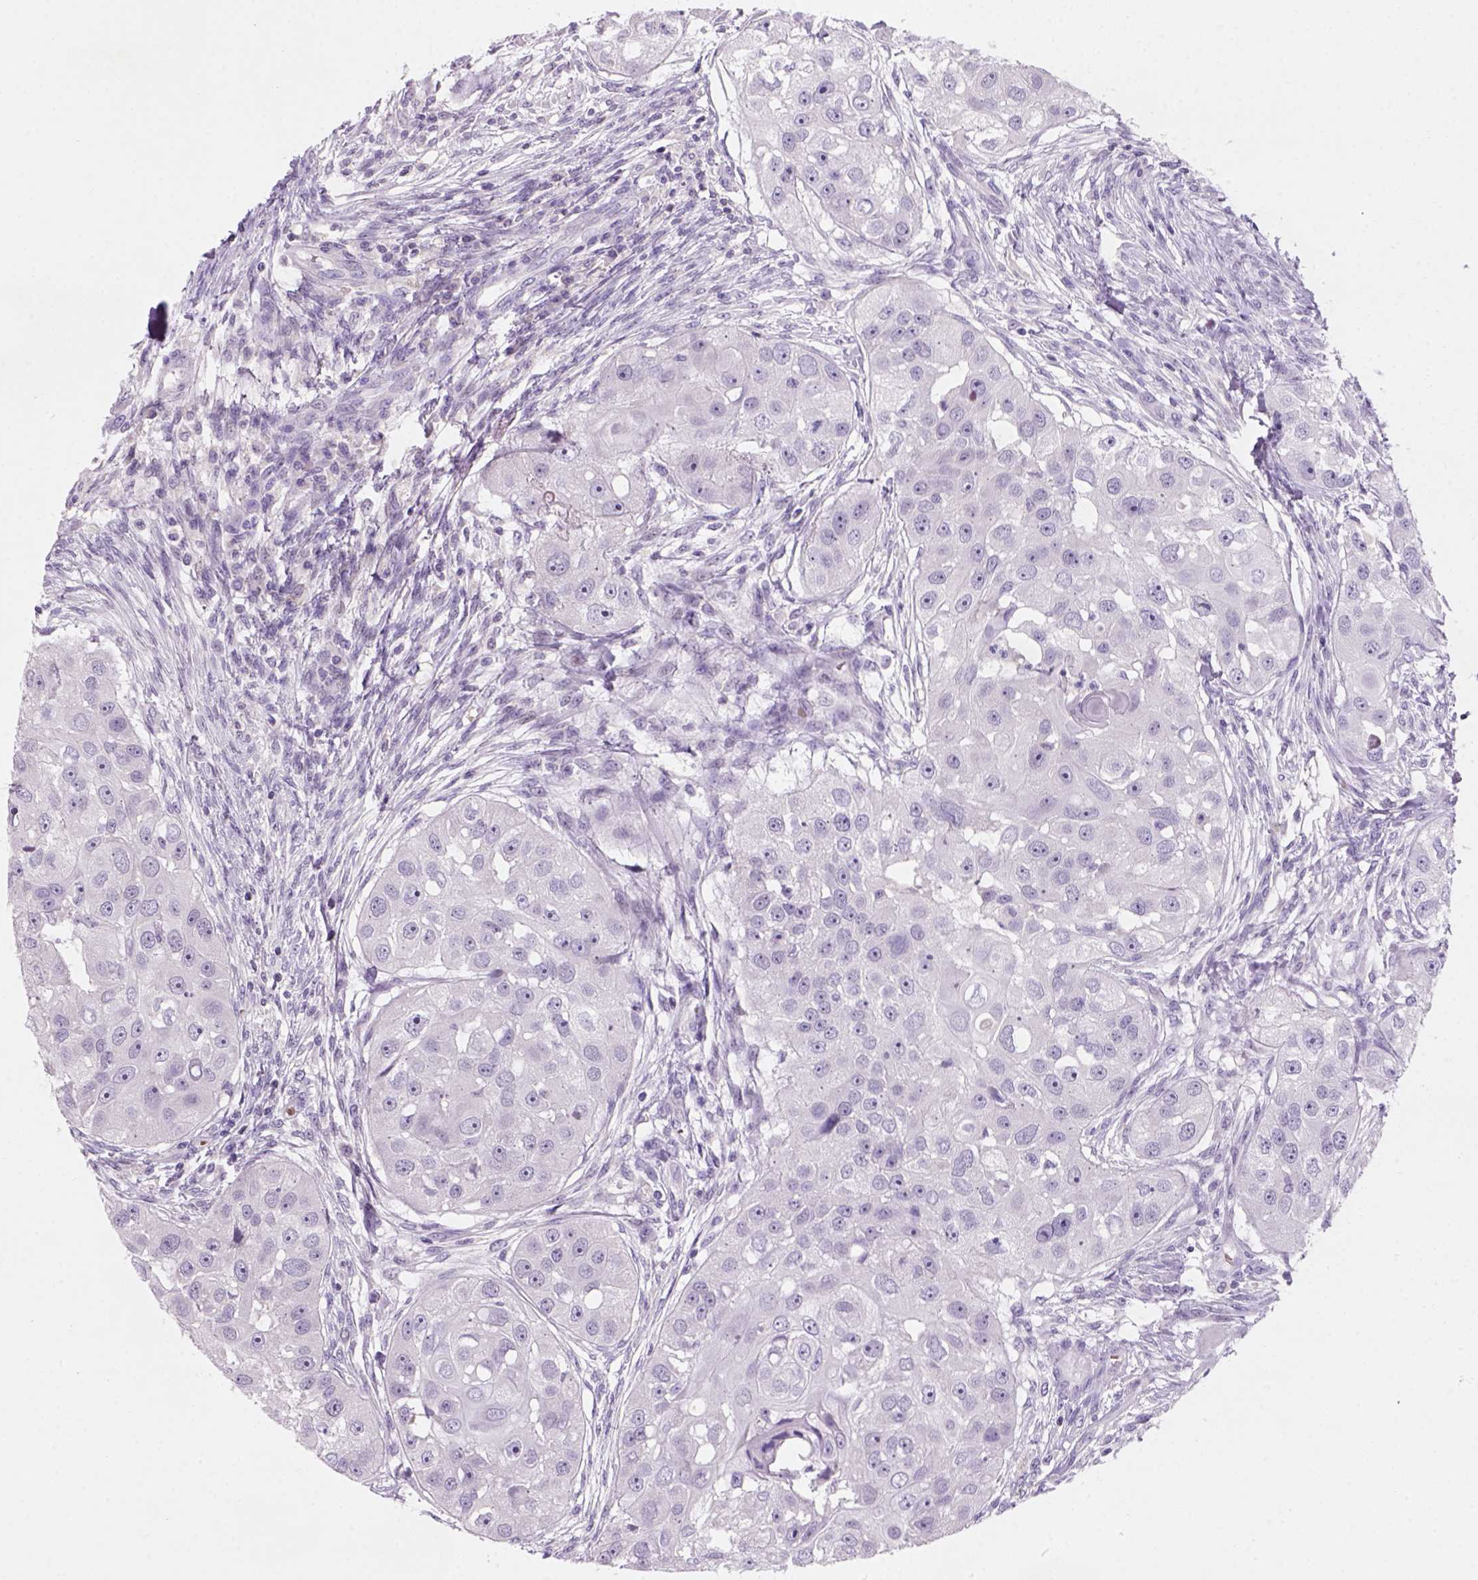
{"staining": {"intensity": "negative", "quantity": "none", "location": "none"}, "tissue": "head and neck cancer", "cell_type": "Tumor cells", "image_type": "cancer", "snomed": [{"axis": "morphology", "description": "Squamous cell carcinoma, NOS"}, {"axis": "topography", "description": "Head-Neck"}], "caption": "Tumor cells show no significant protein positivity in head and neck cancer (squamous cell carcinoma).", "gene": "ZMAT4", "patient": {"sex": "male", "age": 51}}